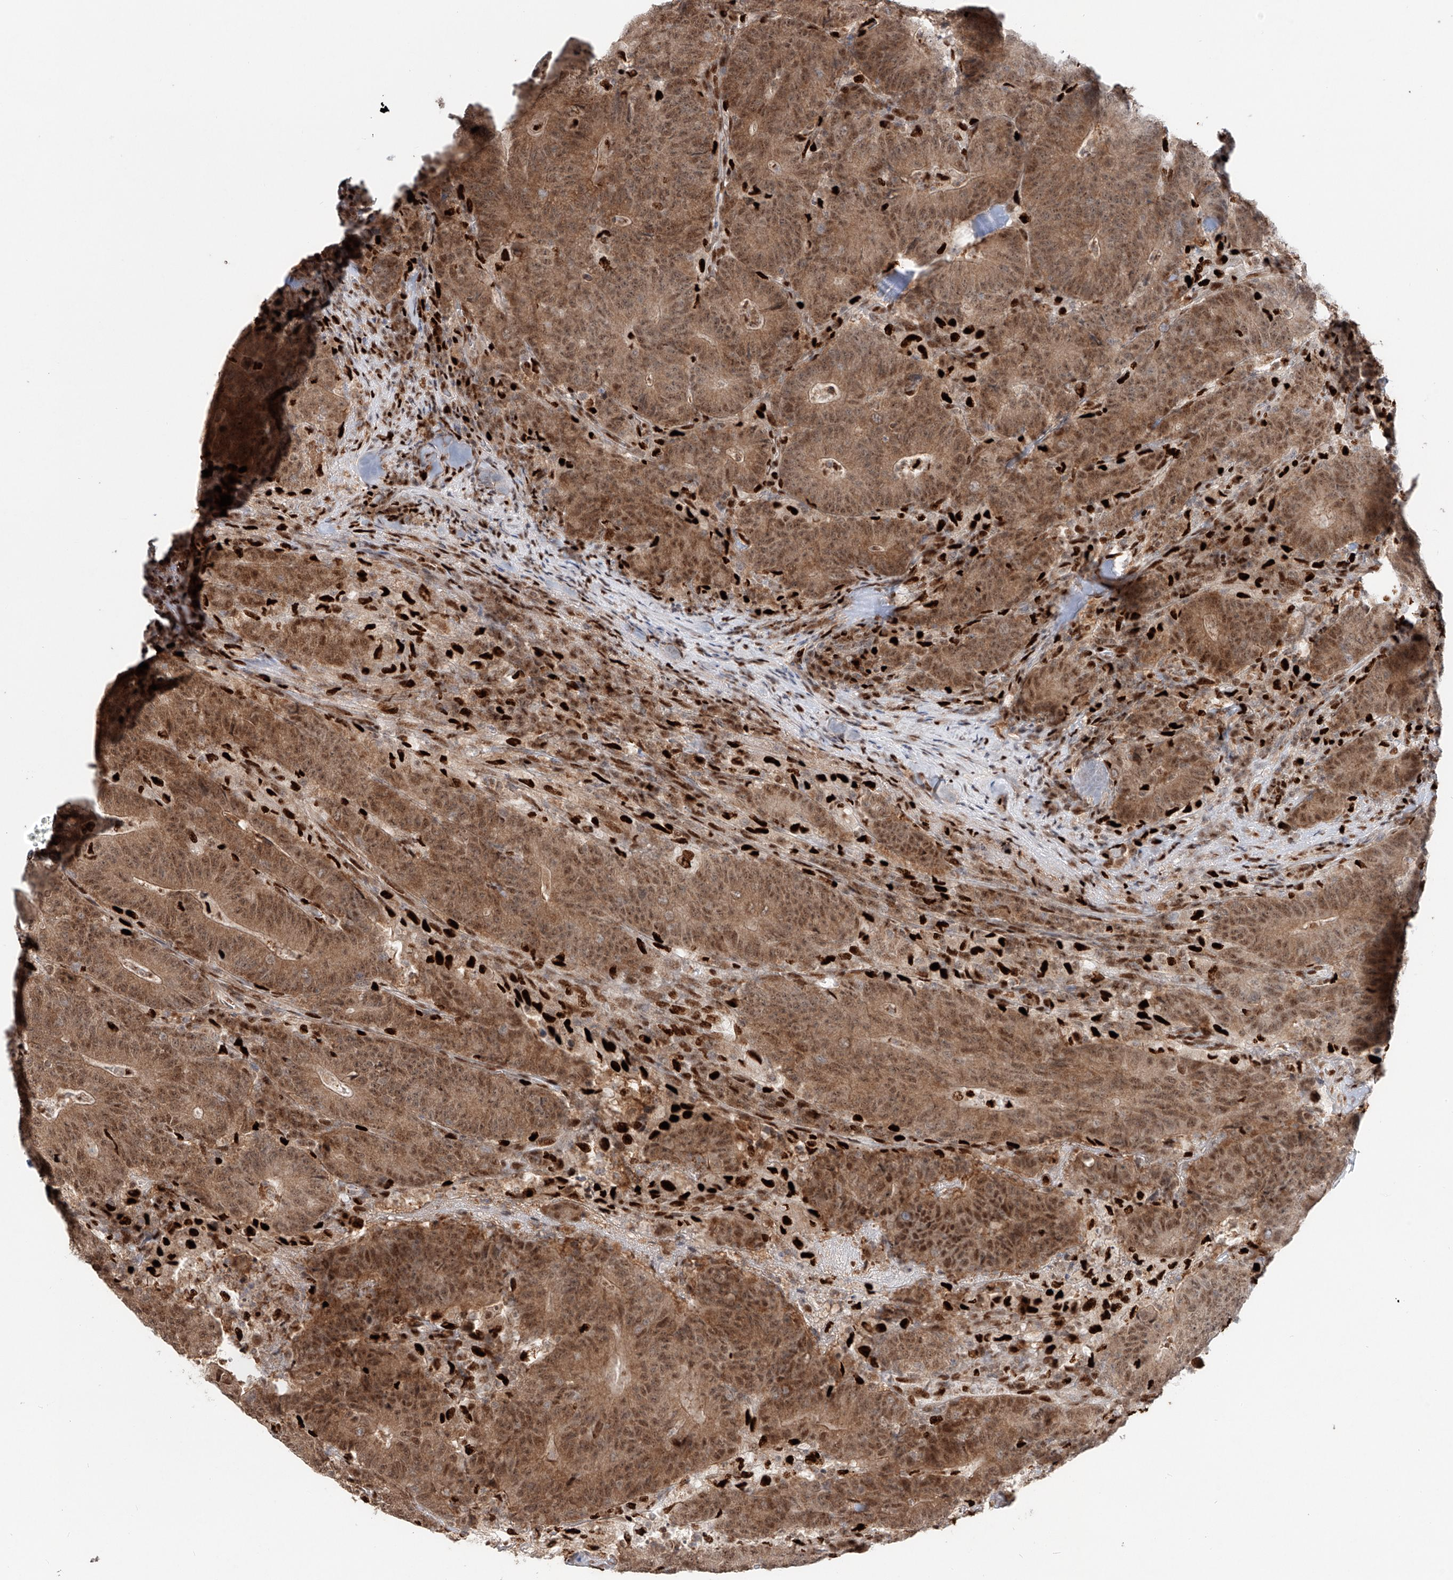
{"staining": {"intensity": "moderate", "quantity": ">75%", "location": "cytoplasmic/membranous,nuclear"}, "tissue": "colorectal cancer", "cell_type": "Tumor cells", "image_type": "cancer", "snomed": [{"axis": "morphology", "description": "Normal tissue, NOS"}, {"axis": "morphology", "description": "Adenocarcinoma, NOS"}, {"axis": "topography", "description": "Colon"}], "caption": "Protein analysis of colorectal cancer tissue exhibits moderate cytoplasmic/membranous and nuclear staining in approximately >75% of tumor cells.", "gene": "DZIP1L", "patient": {"sex": "female", "age": 75}}